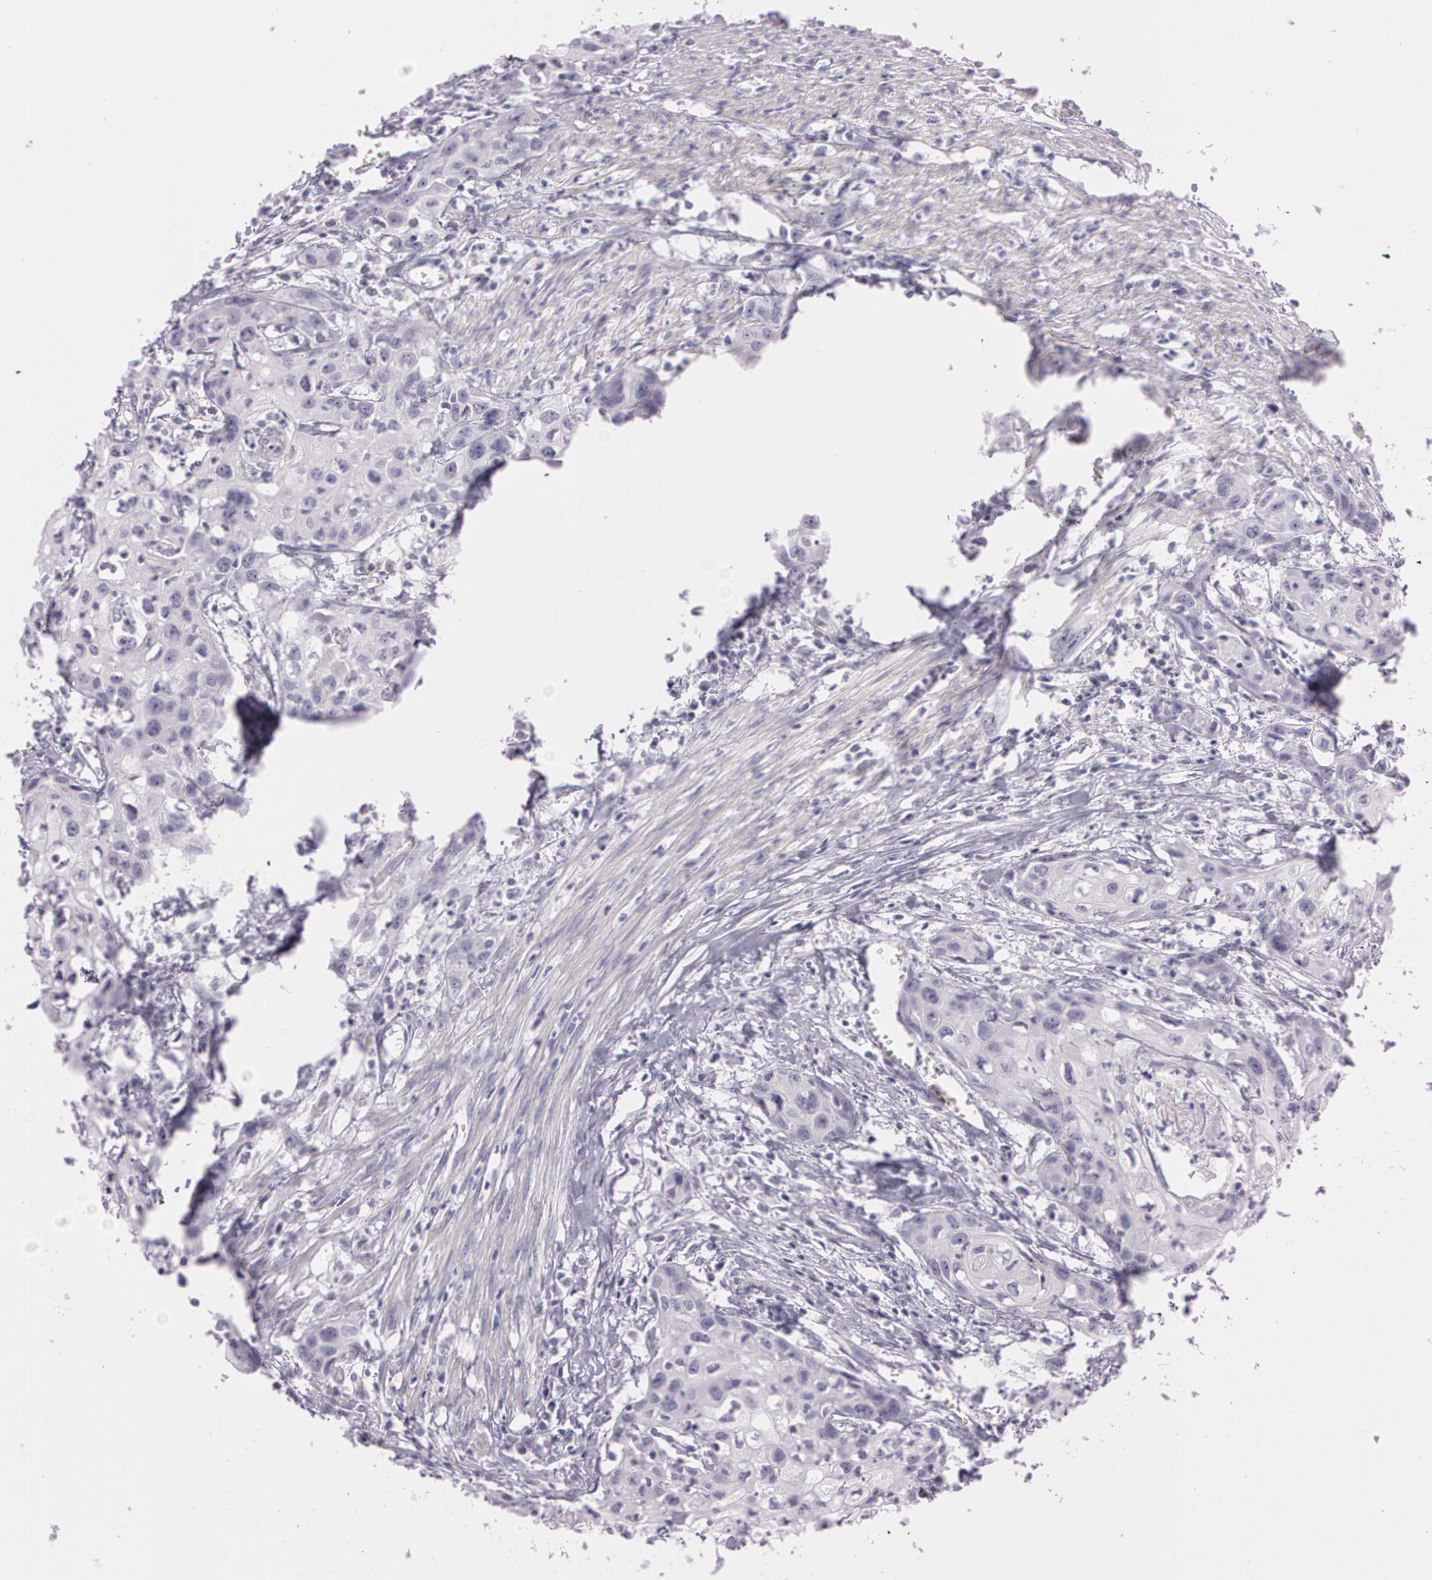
{"staining": {"intensity": "negative", "quantity": "none", "location": "none"}, "tissue": "urothelial cancer", "cell_type": "Tumor cells", "image_type": "cancer", "snomed": [{"axis": "morphology", "description": "Urothelial carcinoma, High grade"}, {"axis": "topography", "description": "Urinary bladder"}], "caption": "High power microscopy photomicrograph of an immunohistochemistry (IHC) micrograph of urothelial cancer, revealing no significant positivity in tumor cells.", "gene": "OTC", "patient": {"sex": "male", "age": 54}}